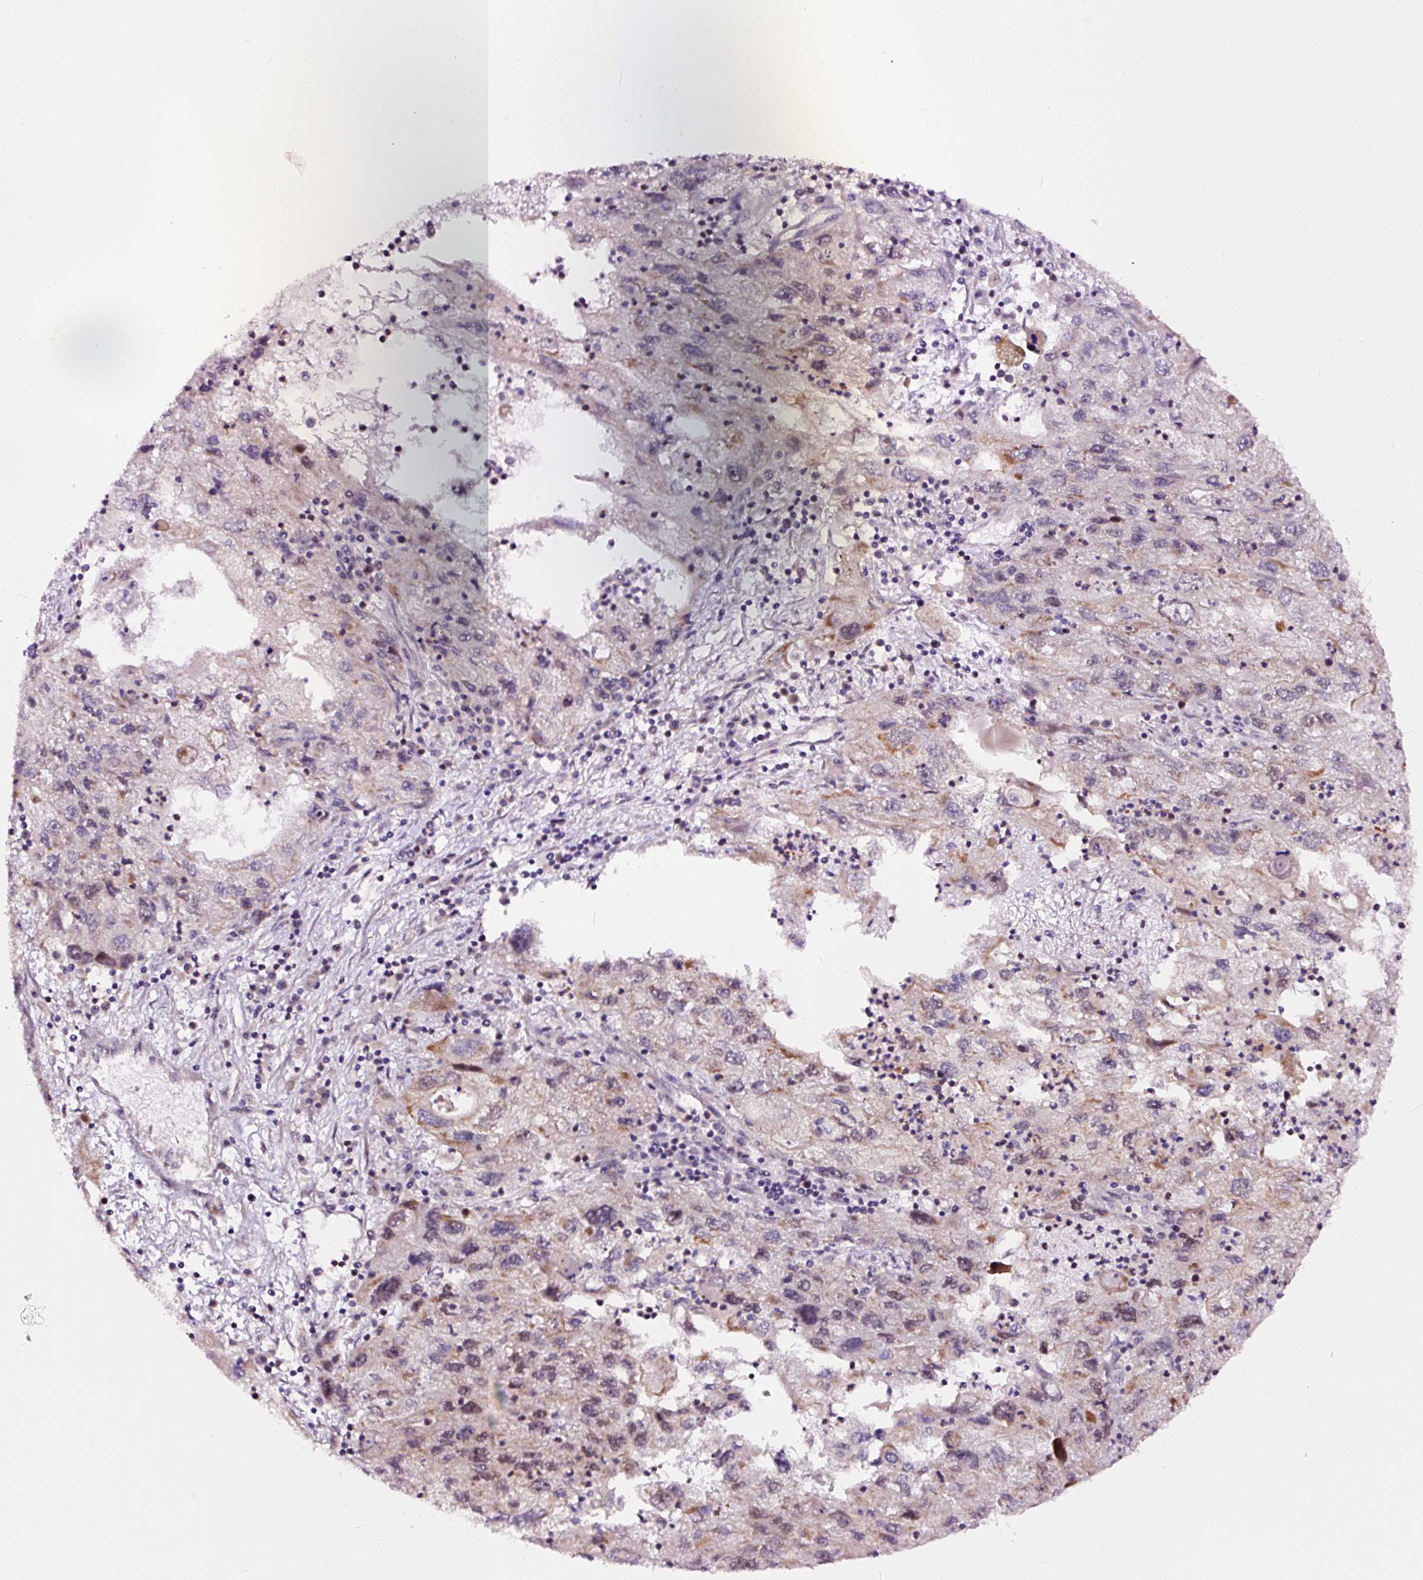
{"staining": {"intensity": "moderate", "quantity": "<25%", "location": "cytoplasmic/membranous,nuclear"}, "tissue": "endometrial cancer", "cell_type": "Tumor cells", "image_type": "cancer", "snomed": [{"axis": "morphology", "description": "Adenocarcinoma, NOS"}, {"axis": "topography", "description": "Endometrium"}], "caption": "Immunohistochemical staining of adenocarcinoma (endometrial) shows moderate cytoplasmic/membranous and nuclear protein positivity in approximately <25% of tumor cells.", "gene": "RFC4", "patient": {"sex": "female", "age": 49}}